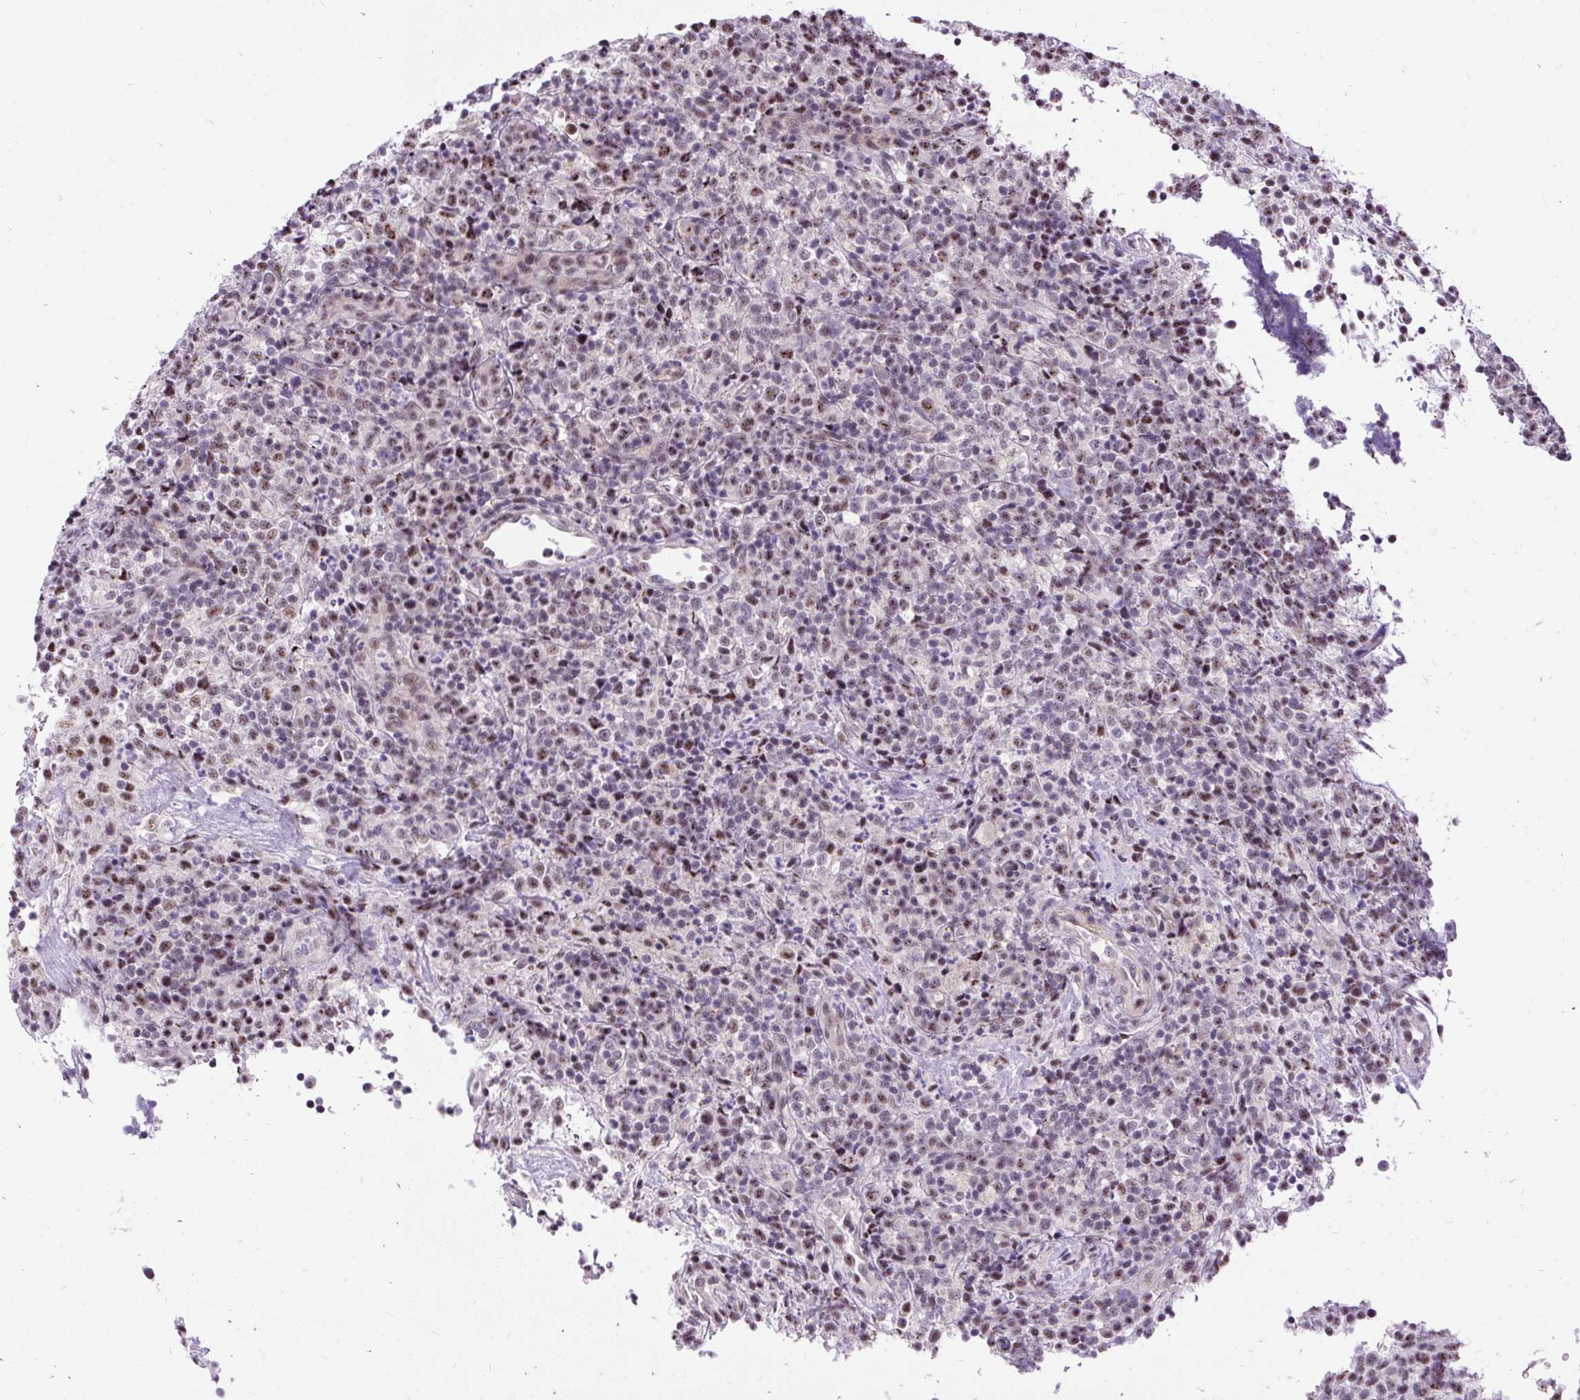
{"staining": {"intensity": "moderate", "quantity": "25%-75%", "location": "nuclear"}, "tissue": "lymphoma", "cell_type": "Tumor cells", "image_type": "cancer", "snomed": [{"axis": "morphology", "description": "Malignant lymphoma, non-Hodgkin's type, High grade"}, {"axis": "topography", "description": "Lymph node"}], "caption": "The photomicrograph displays staining of lymphoma, revealing moderate nuclear protein staining (brown color) within tumor cells.", "gene": "SMC5", "patient": {"sex": "male", "age": 54}}